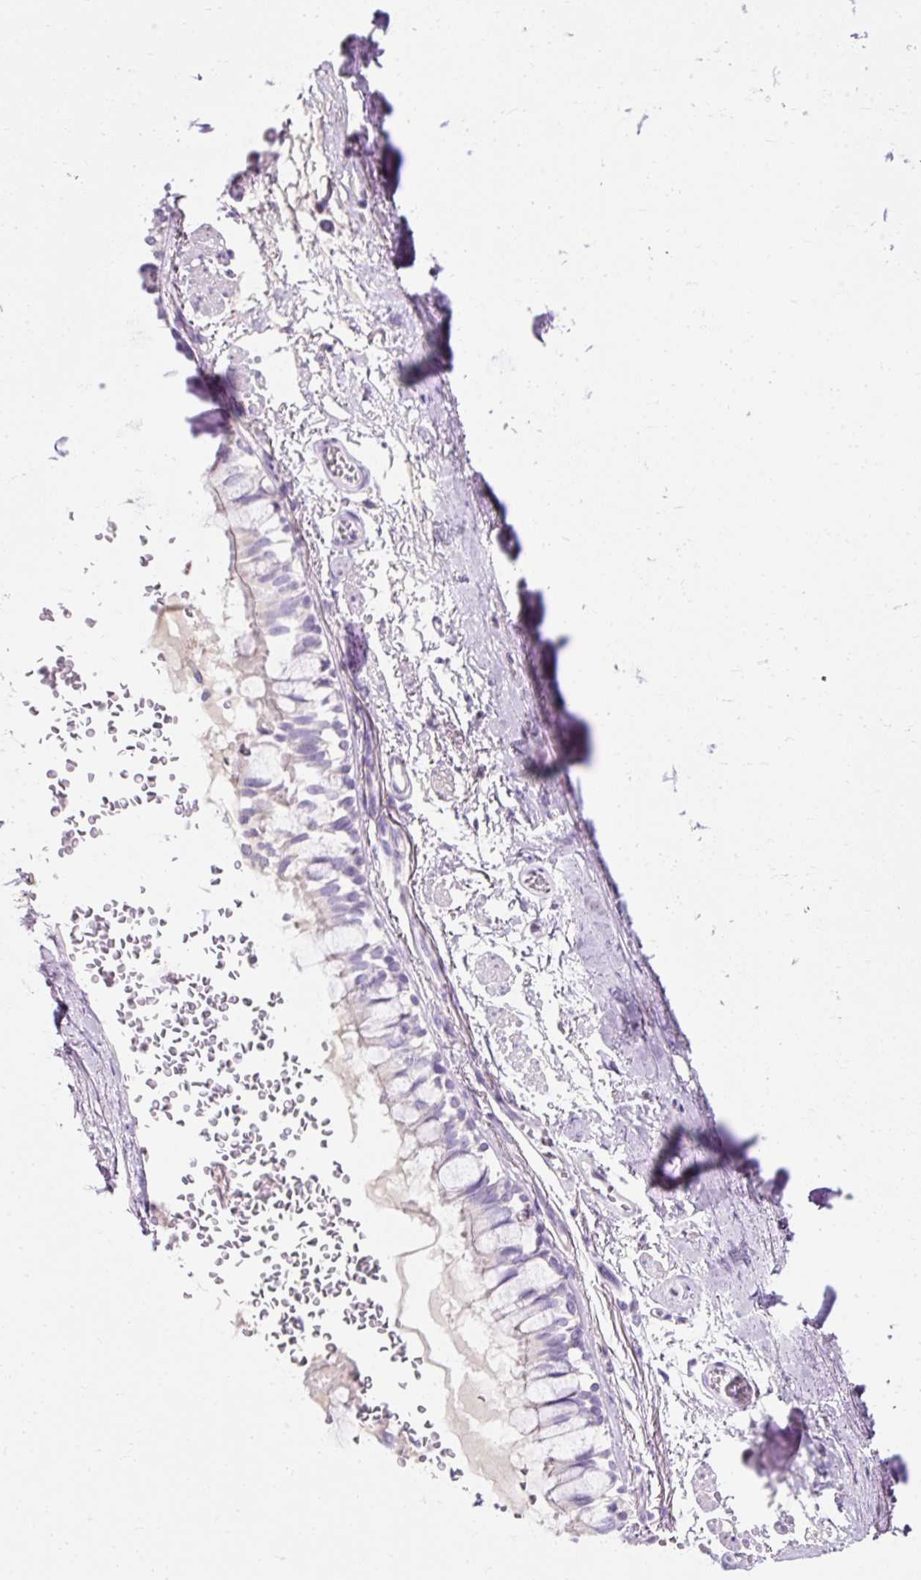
{"staining": {"intensity": "negative", "quantity": "none", "location": "none"}, "tissue": "bronchus", "cell_type": "Respiratory epithelial cells", "image_type": "normal", "snomed": [{"axis": "morphology", "description": "Normal tissue, NOS"}, {"axis": "topography", "description": "Bronchus"}], "caption": "Immunohistochemistry (IHC) of unremarkable bronchus exhibits no expression in respiratory epithelial cells.", "gene": "TMEM213", "patient": {"sex": "male", "age": 70}}